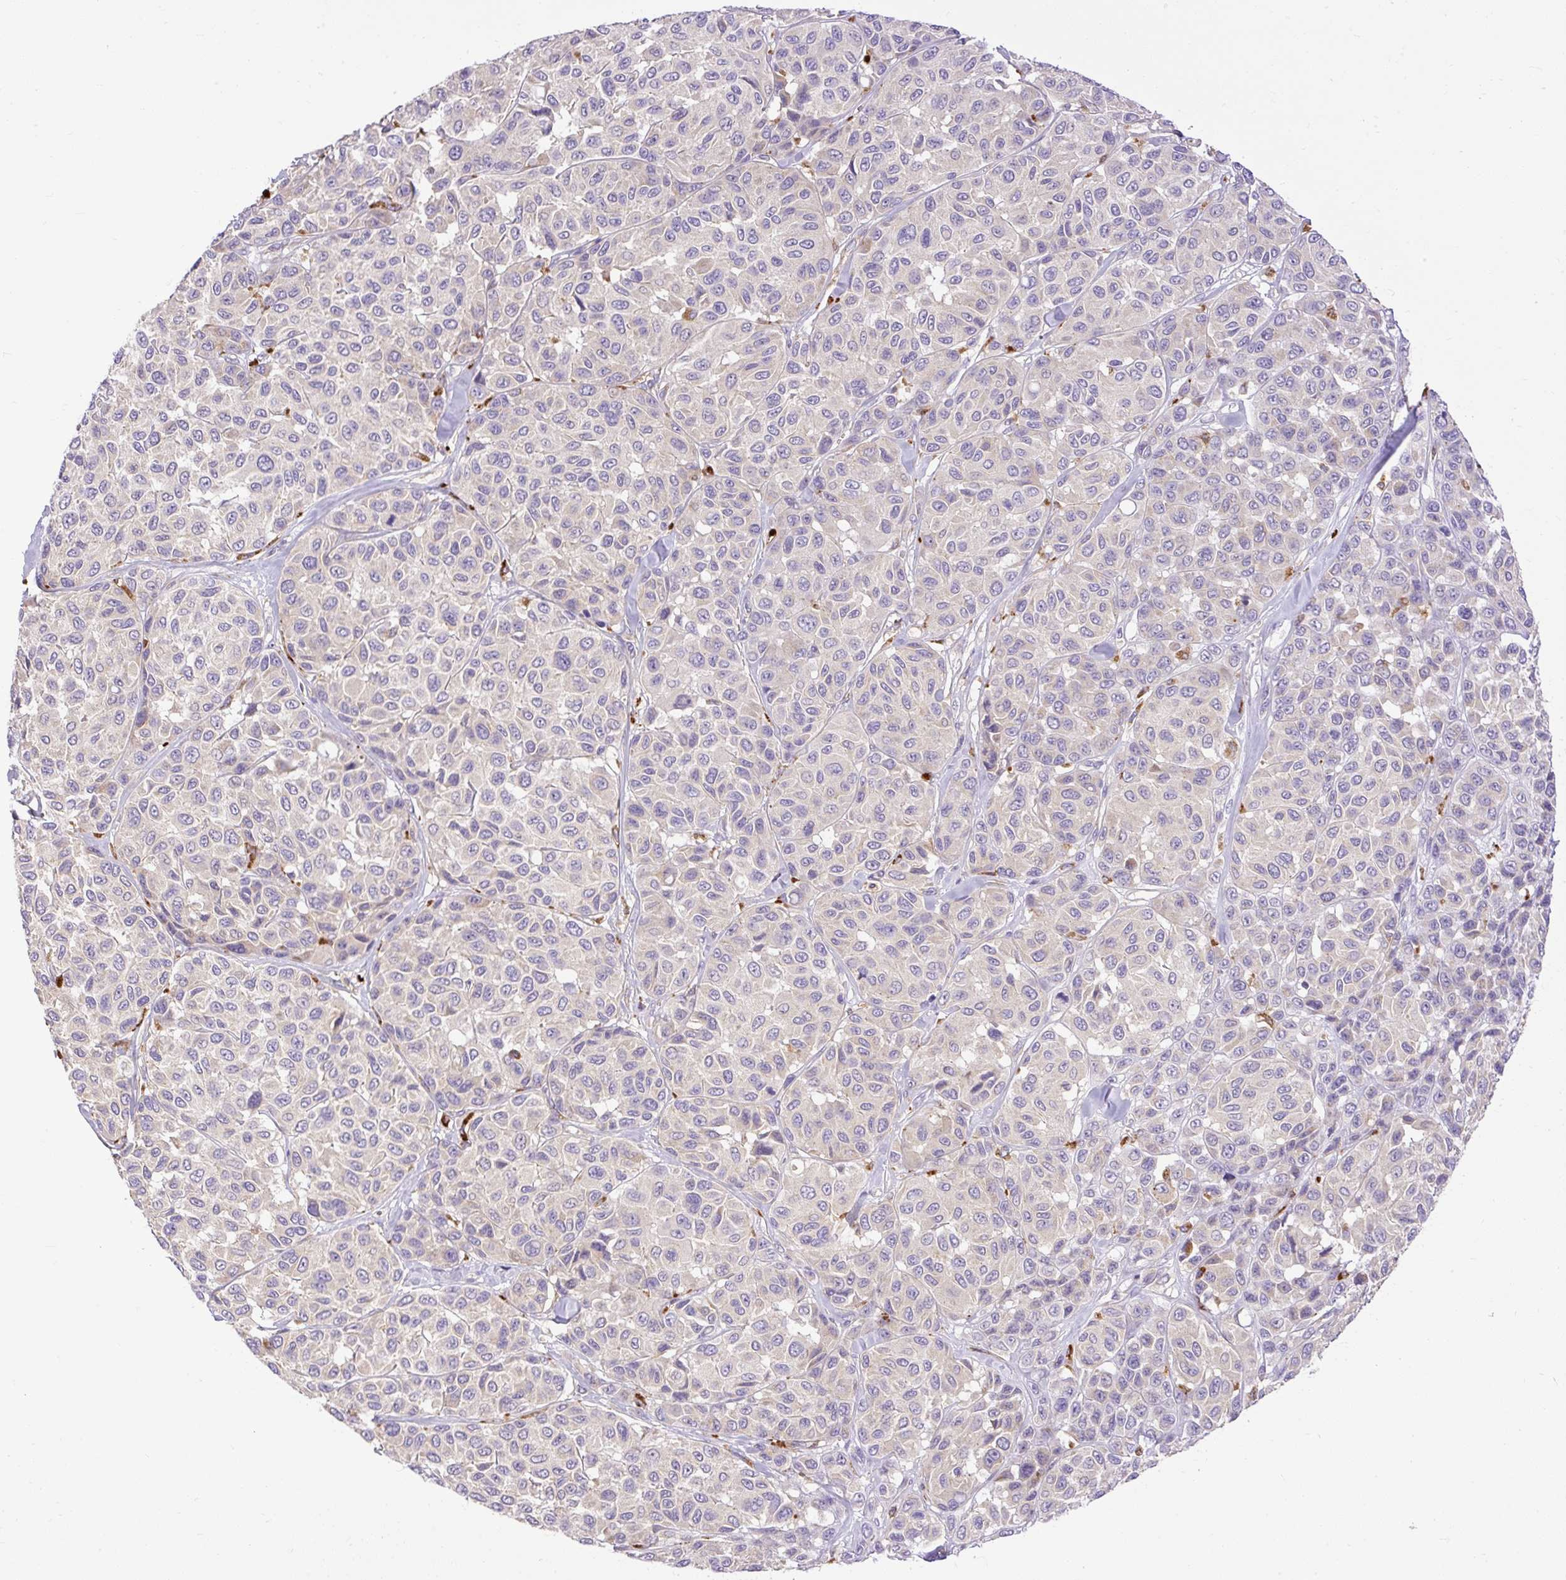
{"staining": {"intensity": "negative", "quantity": "none", "location": "none"}, "tissue": "melanoma", "cell_type": "Tumor cells", "image_type": "cancer", "snomed": [{"axis": "morphology", "description": "Malignant melanoma, NOS"}, {"axis": "topography", "description": "Skin"}], "caption": "Melanoma stained for a protein using IHC shows no staining tumor cells.", "gene": "HEXB", "patient": {"sex": "female", "age": 66}}